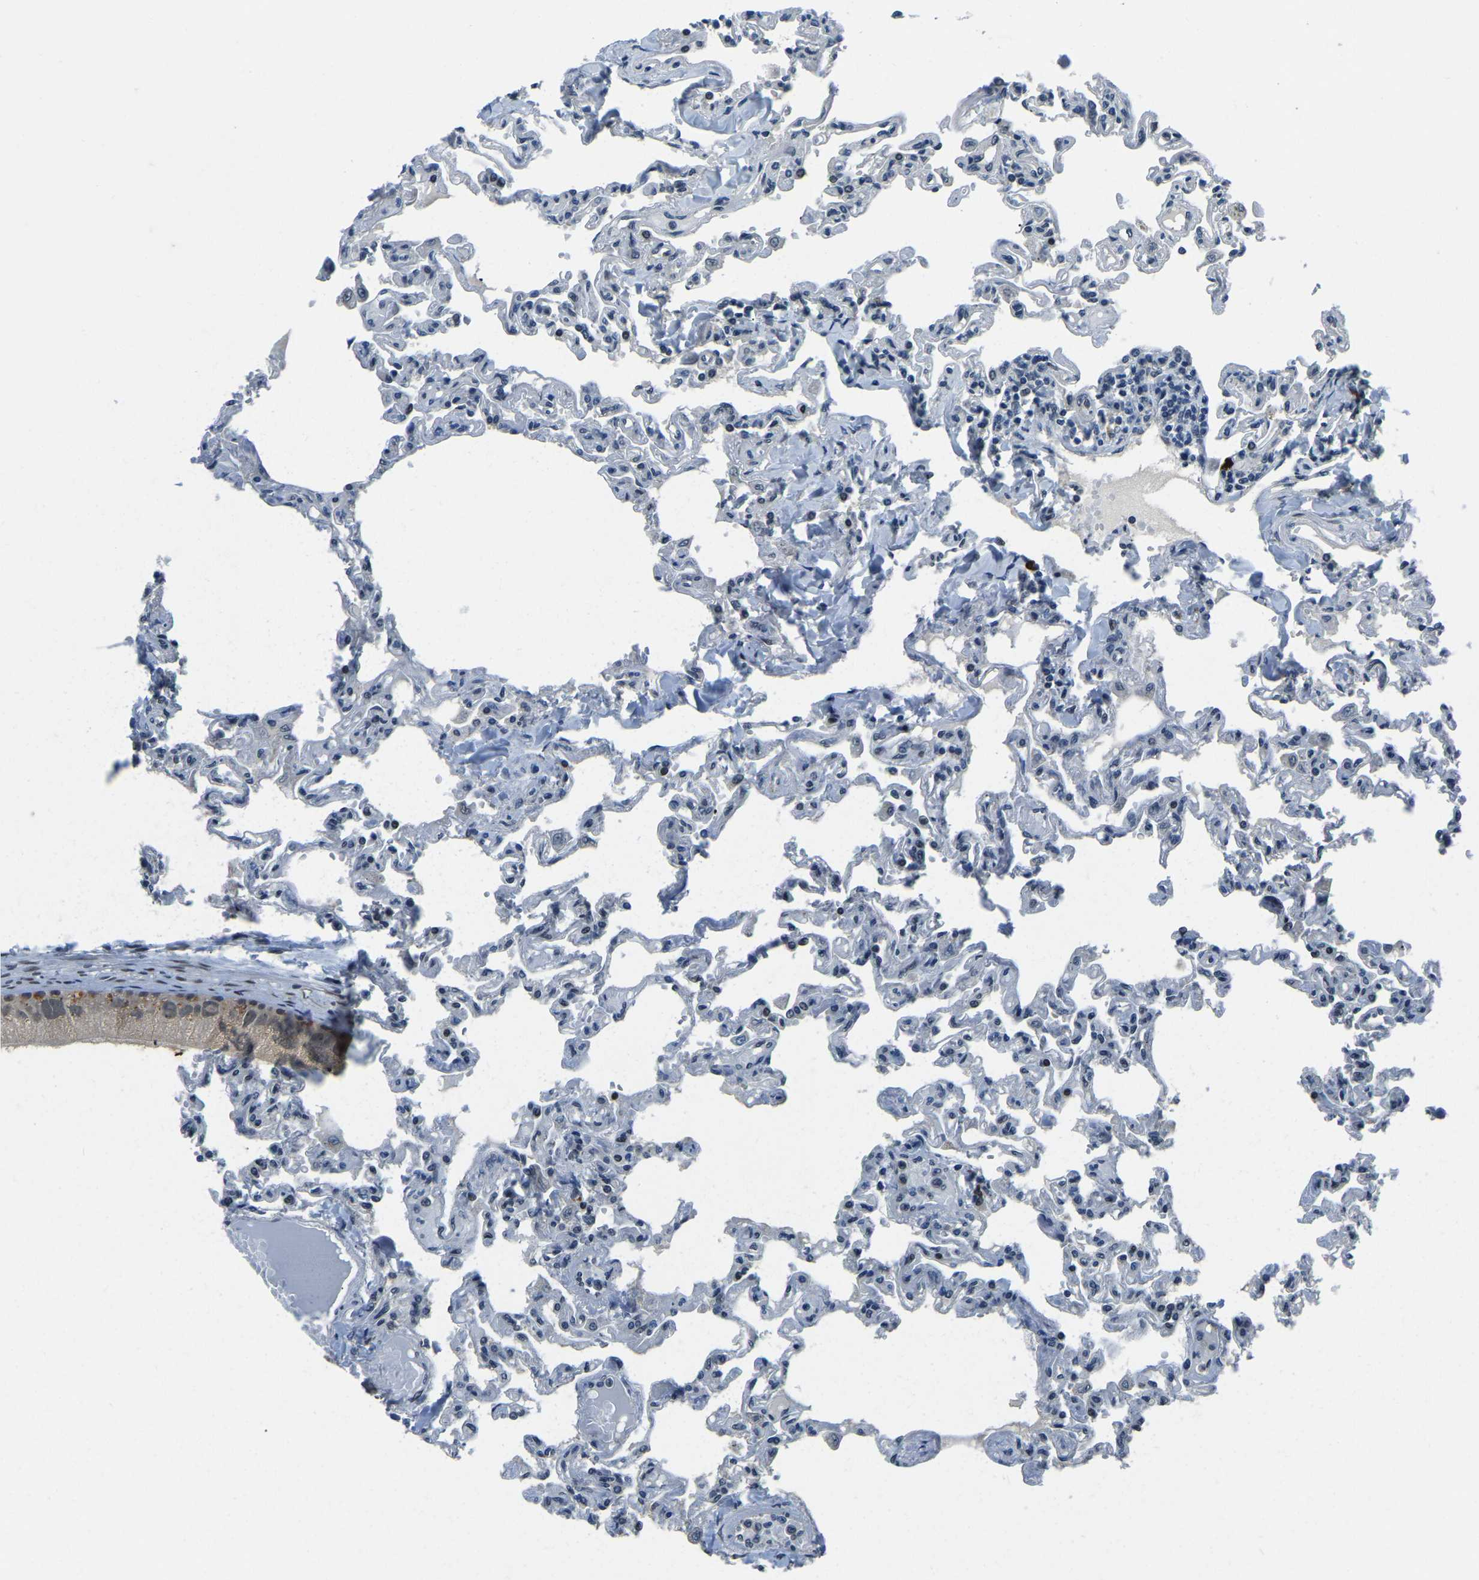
{"staining": {"intensity": "moderate", "quantity": "<25%", "location": "nuclear"}, "tissue": "lung", "cell_type": "Alveolar cells", "image_type": "normal", "snomed": [{"axis": "morphology", "description": "Normal tissue, NOS"}, {"axis": "topography", "description": "Lung"}], "caption": "Immunohistochemistry (IHC) photomicrograph of unremarkable lung: human lung stained using IHC shows low levels of moderate protein expression localized specifically in the nuclear of alveolar cells, appearing as a nuclear brown color.", "gene": "ING2", "patient": {"sex": "male", "age": 21}}